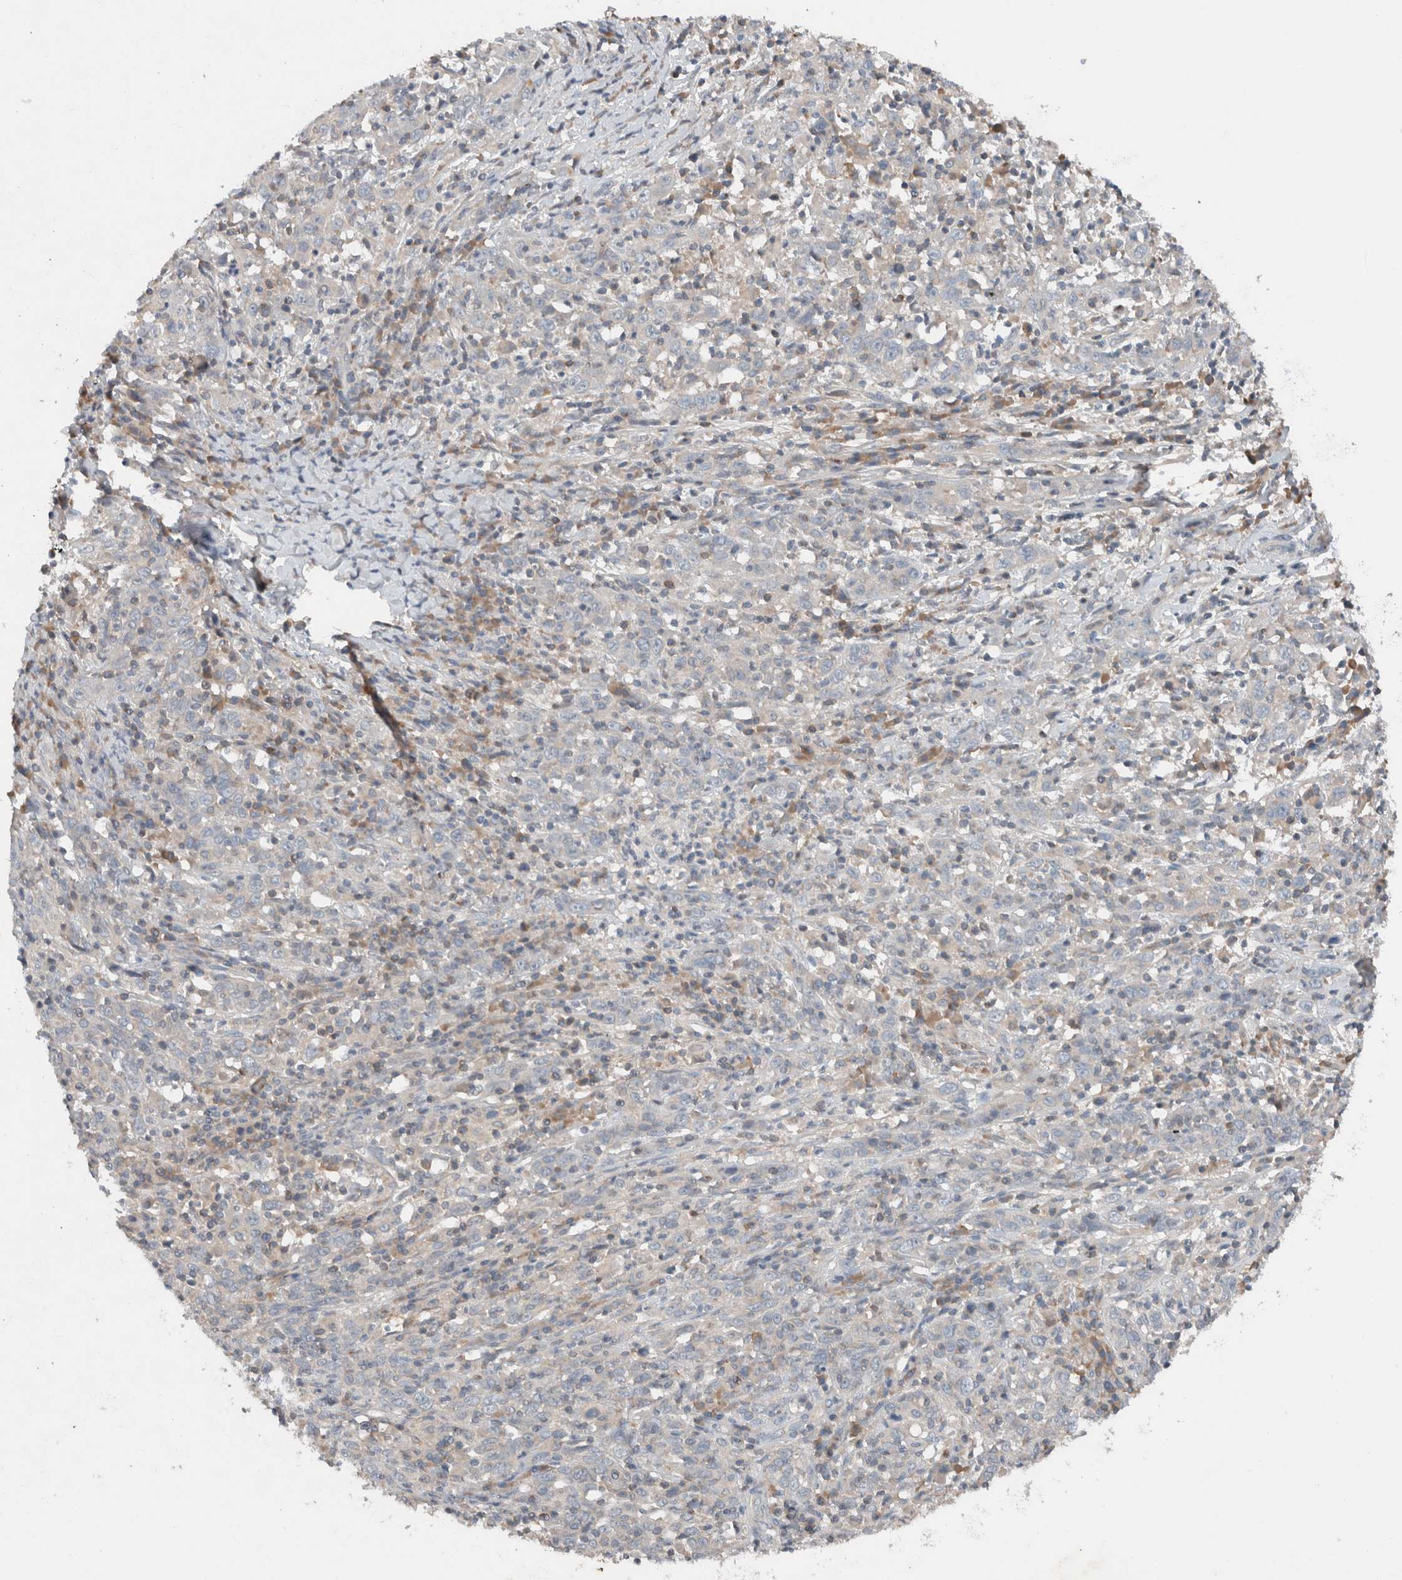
{"staining": {"intensity": "negative", "quantity": "none", "location": "none"}, "tissue": "cervical cancer", "cell_type": "Tumor cells", "image_type": "cancer", "snomed": [{"axis": "morphology", "description": "Squamous cell carcinoma, NOS"}, {"axis": "topography", "description": "Cervix"}], "caption": "Immunohistochemical staining of cervical squamous cell carcinoma displays no significant expression in tumor cells.", "gene": "UGCG", "patient": {"sex": "female", "age": 46}}